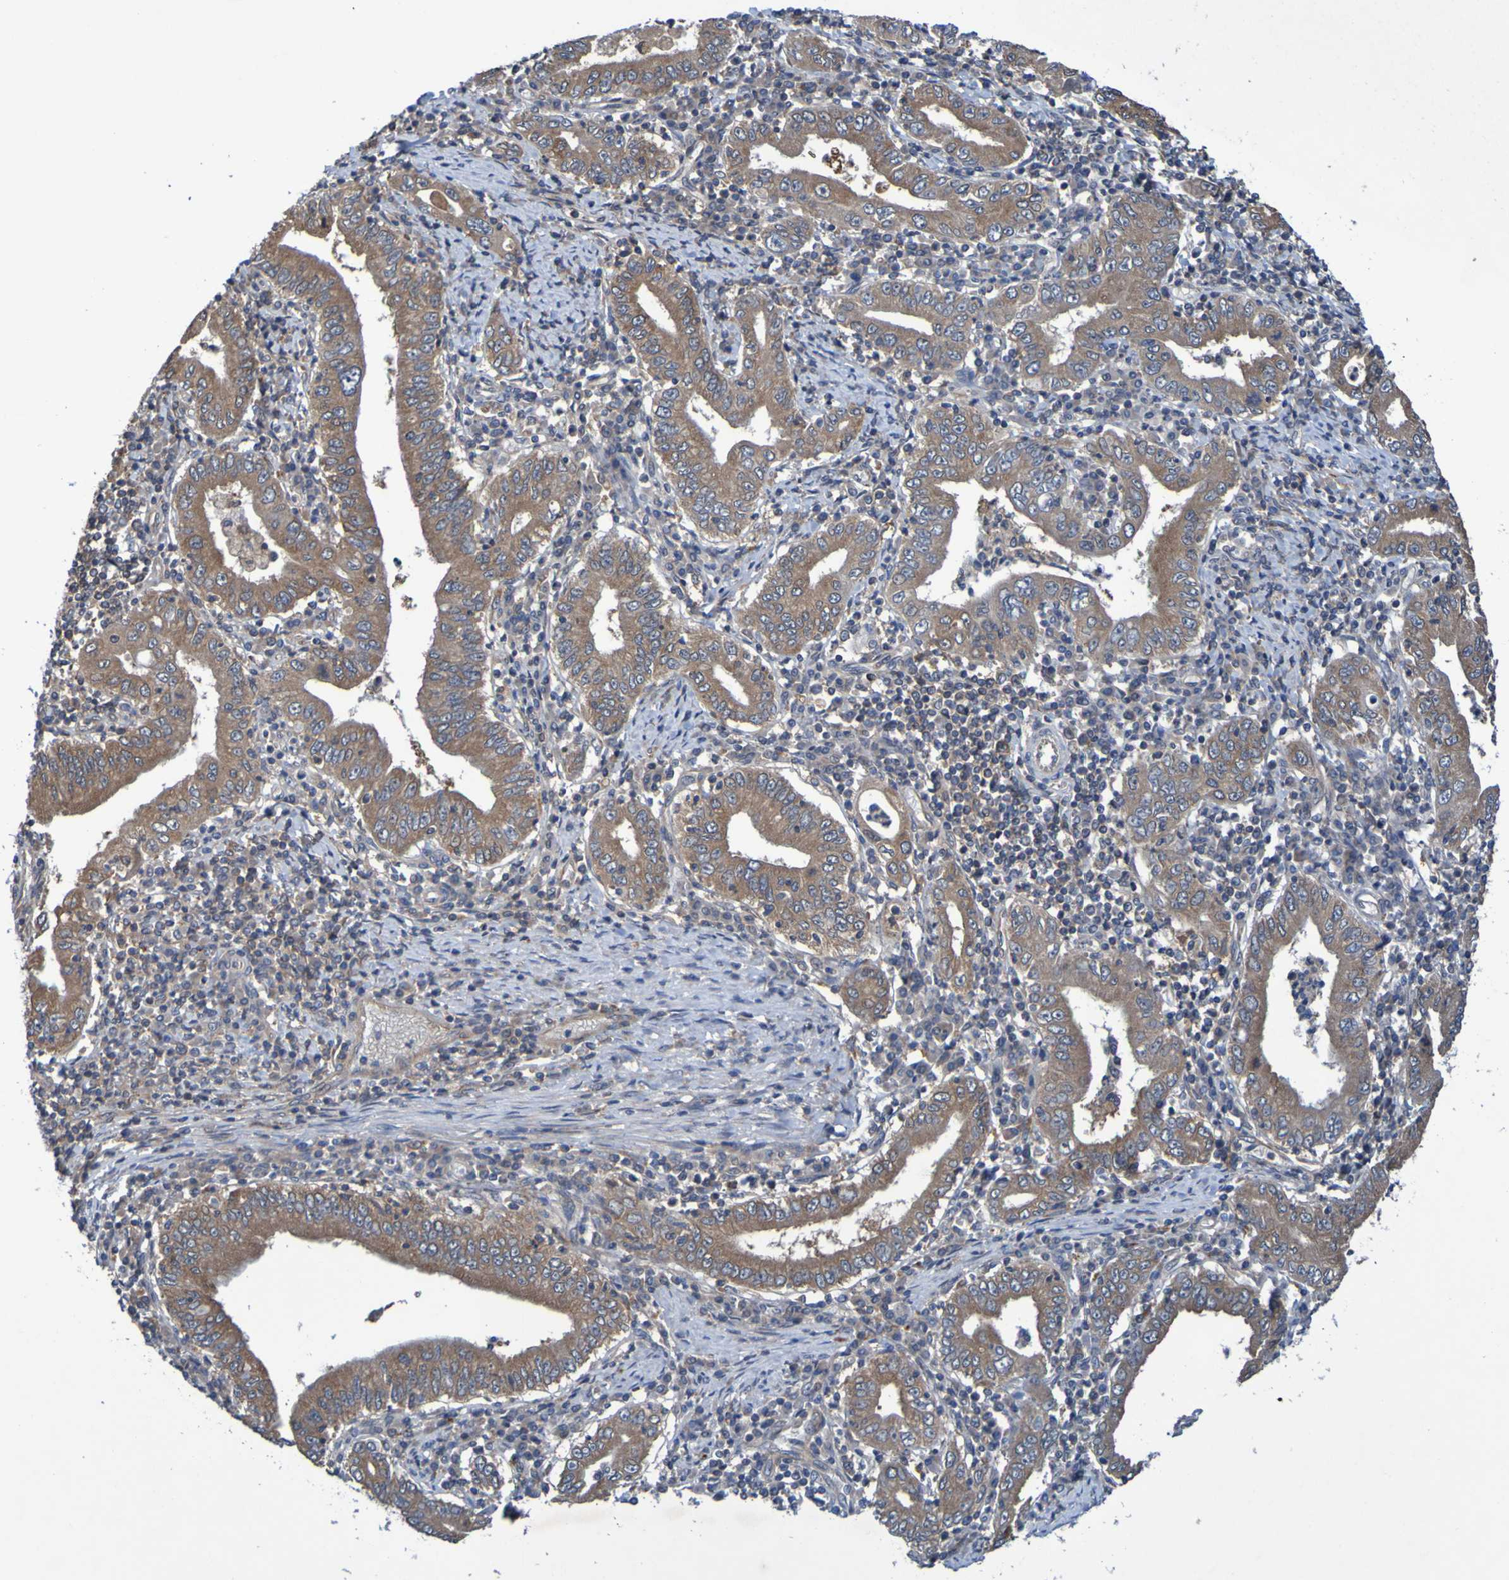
{"staining": {"intensity": "moderate", "quantity": ">75%", "location": "cytoplasmic/membranous"}, "tissue": "stomach cancer", "cell_type": "Tumor cells", "image_type": "cancer", "snomed": [{"axis": "morphology", "description": "Normal tissue, NOS"}, {"axis": "morphology", "description": "Adenocarcinoma, NOS"}, {"axis": "topography", "description": "Esophagus"}, {"axis": "topography", "description": "Stomach, upper"}, {"axis": "topography", "description": "Peripheral nerve tissue"}], "caption": "Human adenocarcinoma (stomach) stained for a protein (brown) displays moderate cytoplasmic/membranous positive positivity in approximately >75% of tumor cells.", "gene": "SDK1", "patient": {"sex": "male", "age": 62}}